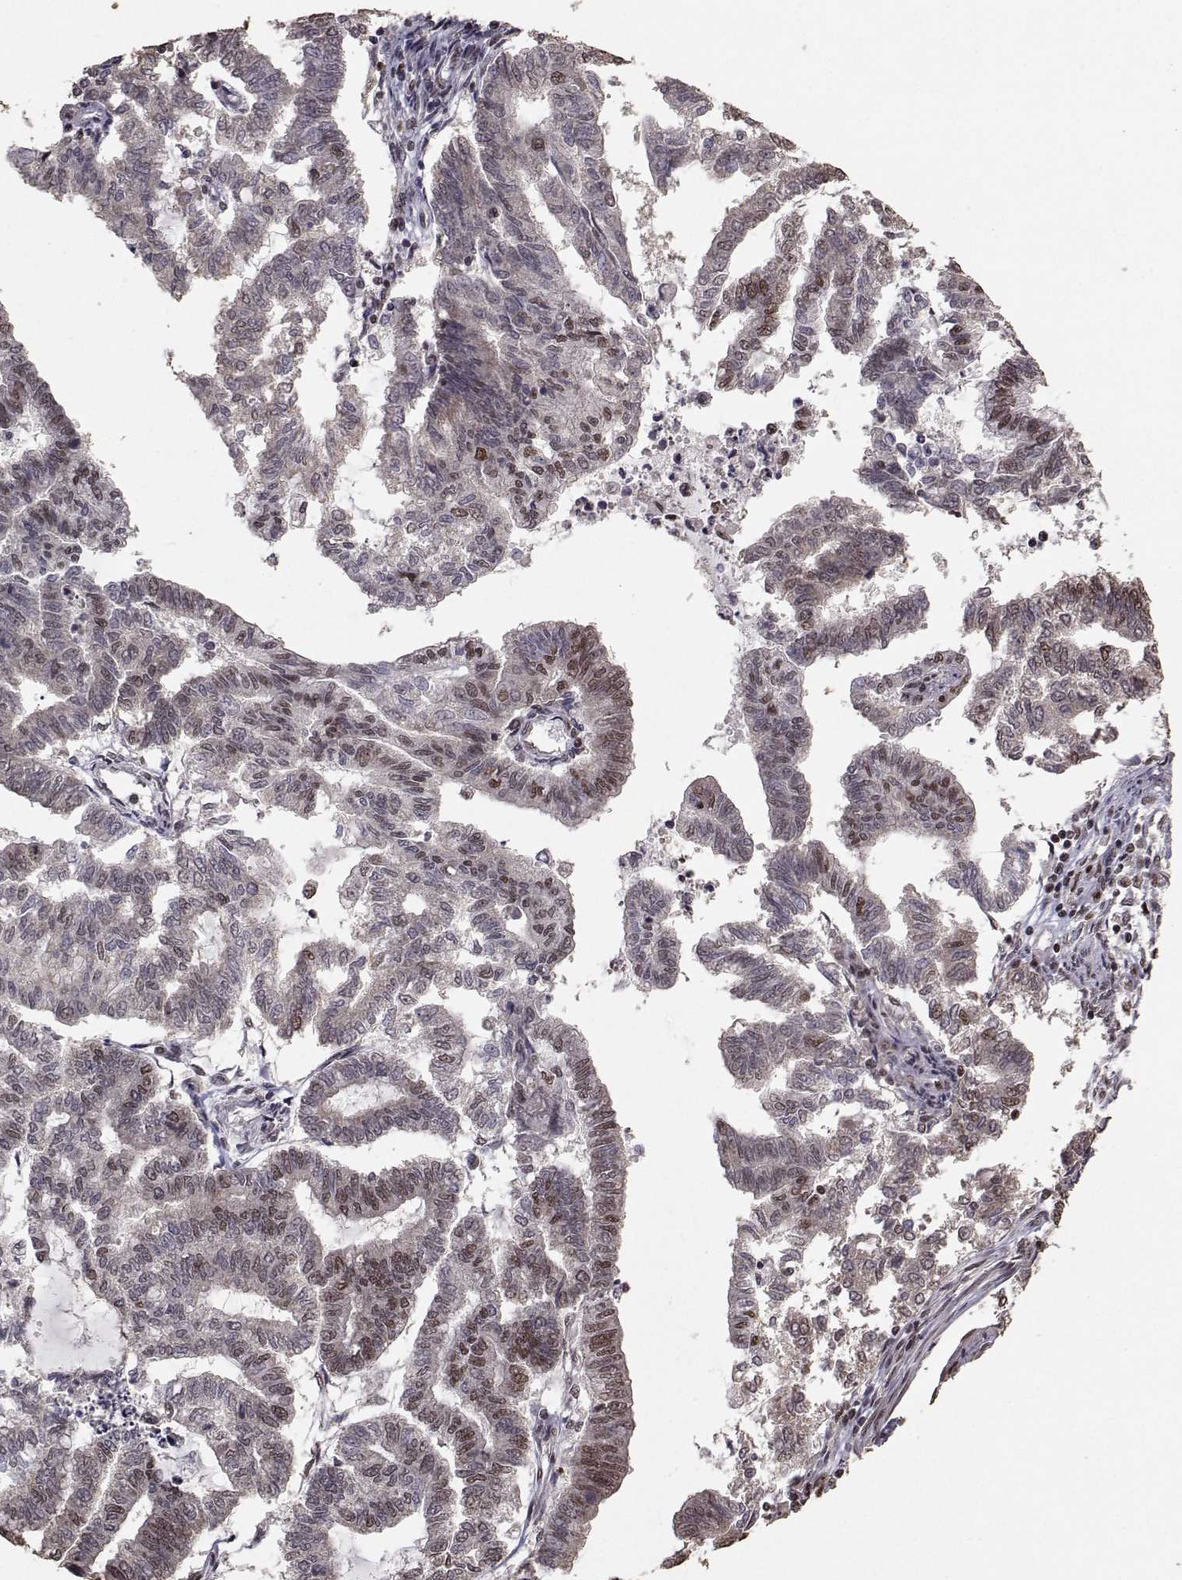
{"staining": {"intensity": "strong", "quantity": "25%-75%", "location": "nuclear"}, "tissue": "endometrial cancer", "cell_type": "Tumor cells", "image_type": "cancer", "snomed": [{"axis": "morphology", "description": "Adenocarcinoma, NOS"}, {"axis": "topography", "description": "Endometrium"}], "caption": "Immunohistochemical staining of endometrial adenocarcinoma demonstrates strong nuclear protein staining in about 25%-75% of tumor cells. Immunohistochemistry stains the protein of interest in brown and the nuclei are stained blue.", "gene": "SF1", "patient": {"sex": "female", "age": 79}}